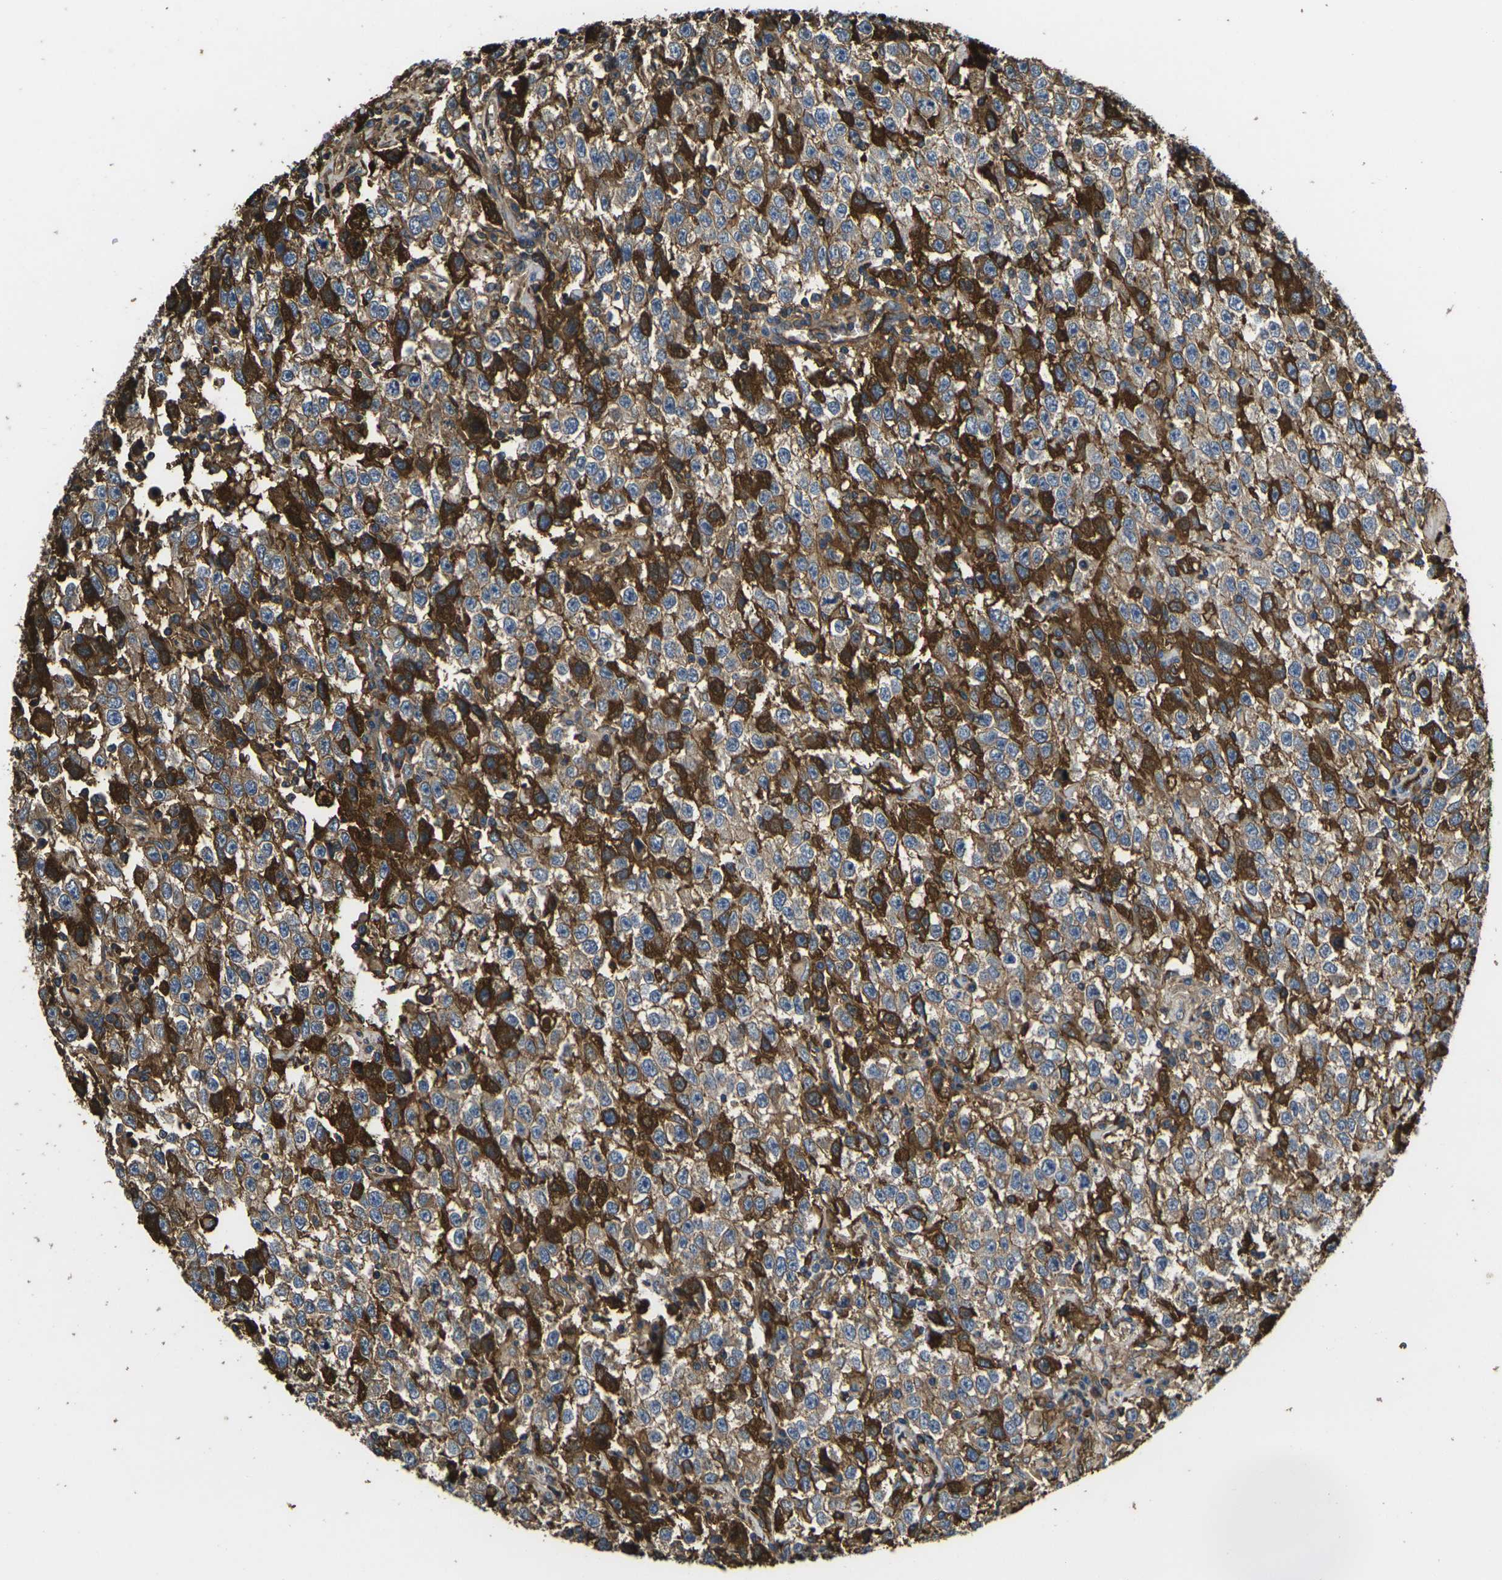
{"staining": {"intensity": "moderate", "quantity": ">75%", "location": "cytoplasmic/membranous"}, "tissue": "testis cancer", "cell_type": "Tumor cells", "image_type": "cancer", "snomed": [{"axis": "morphology", "description": "Seminoma, NOS"}, {"axis": "topography", "description": "Testis"}], "caption": "Immunohistochemistry (DAB (3,3'-diaminobenzidine)) staining of human testis cancer displays moderate cytoplasmic/membranous protein positivity in about >75% of tumor cells. (brown staining indicates protein expression, while blue staining denotes nuclei).", "gene": "HSPG2", "patient": {"sex": "male", "age": 41}}